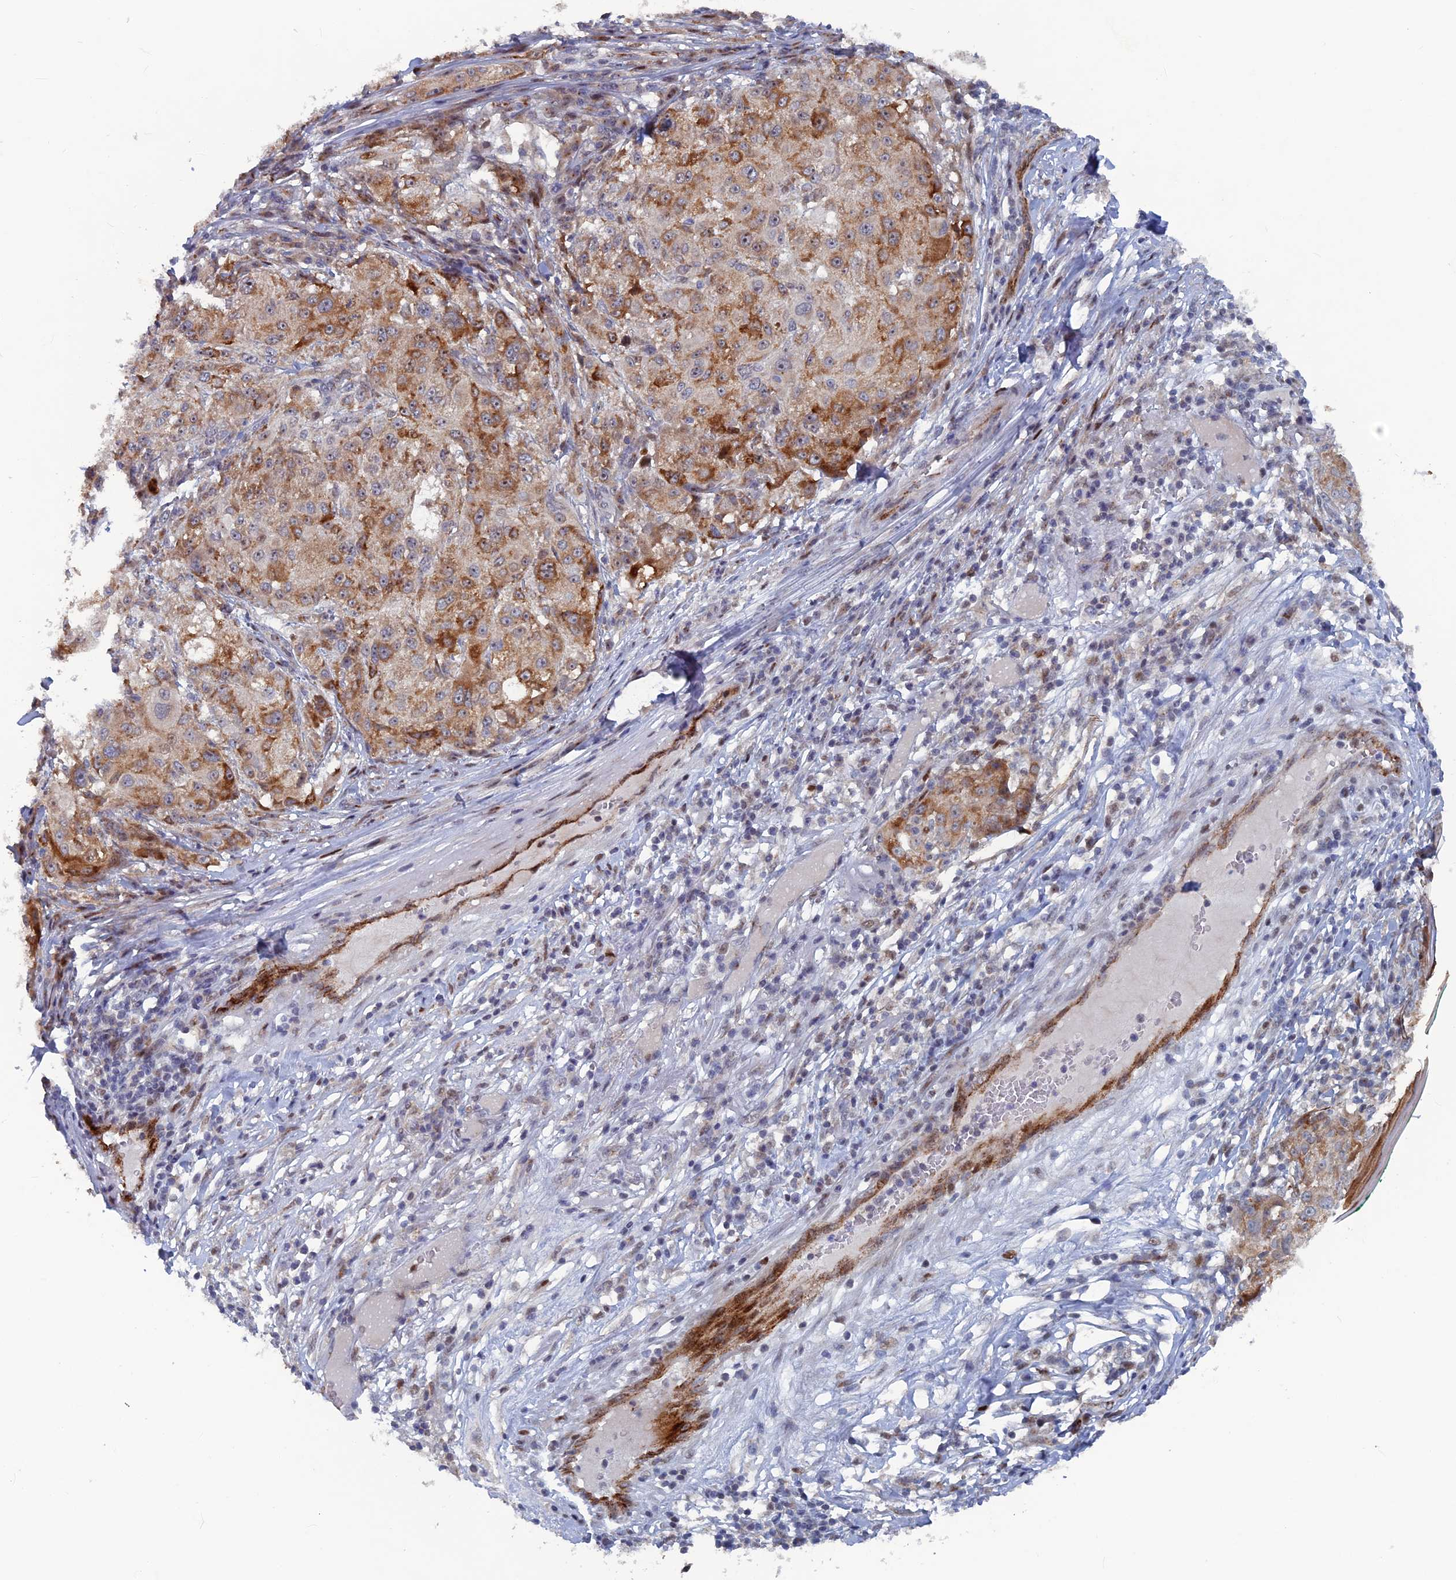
{"staining": {"intensity": "moderate", "quantity": ">75%", "location": "cytoplasmic/membranous,nuclear"}, "tissue": "melanoma", "cell_type": "Tumor cells", "image_type": "cancer", "snomed": [{"axis": "morphology", "description": "Necrosis, NOS"}, {"axis": "morphology", "description": "Malignant melanoma, NOS"}, {"axis": "topography", "description": "Skin"}], "caption": "Melanoma stained for a protein shows moderate cytoplasmic/membranous and nuclear positivity in tumor cells.", "gene": "SH3D21", "patient": {"sex": "female", "age": 87}}